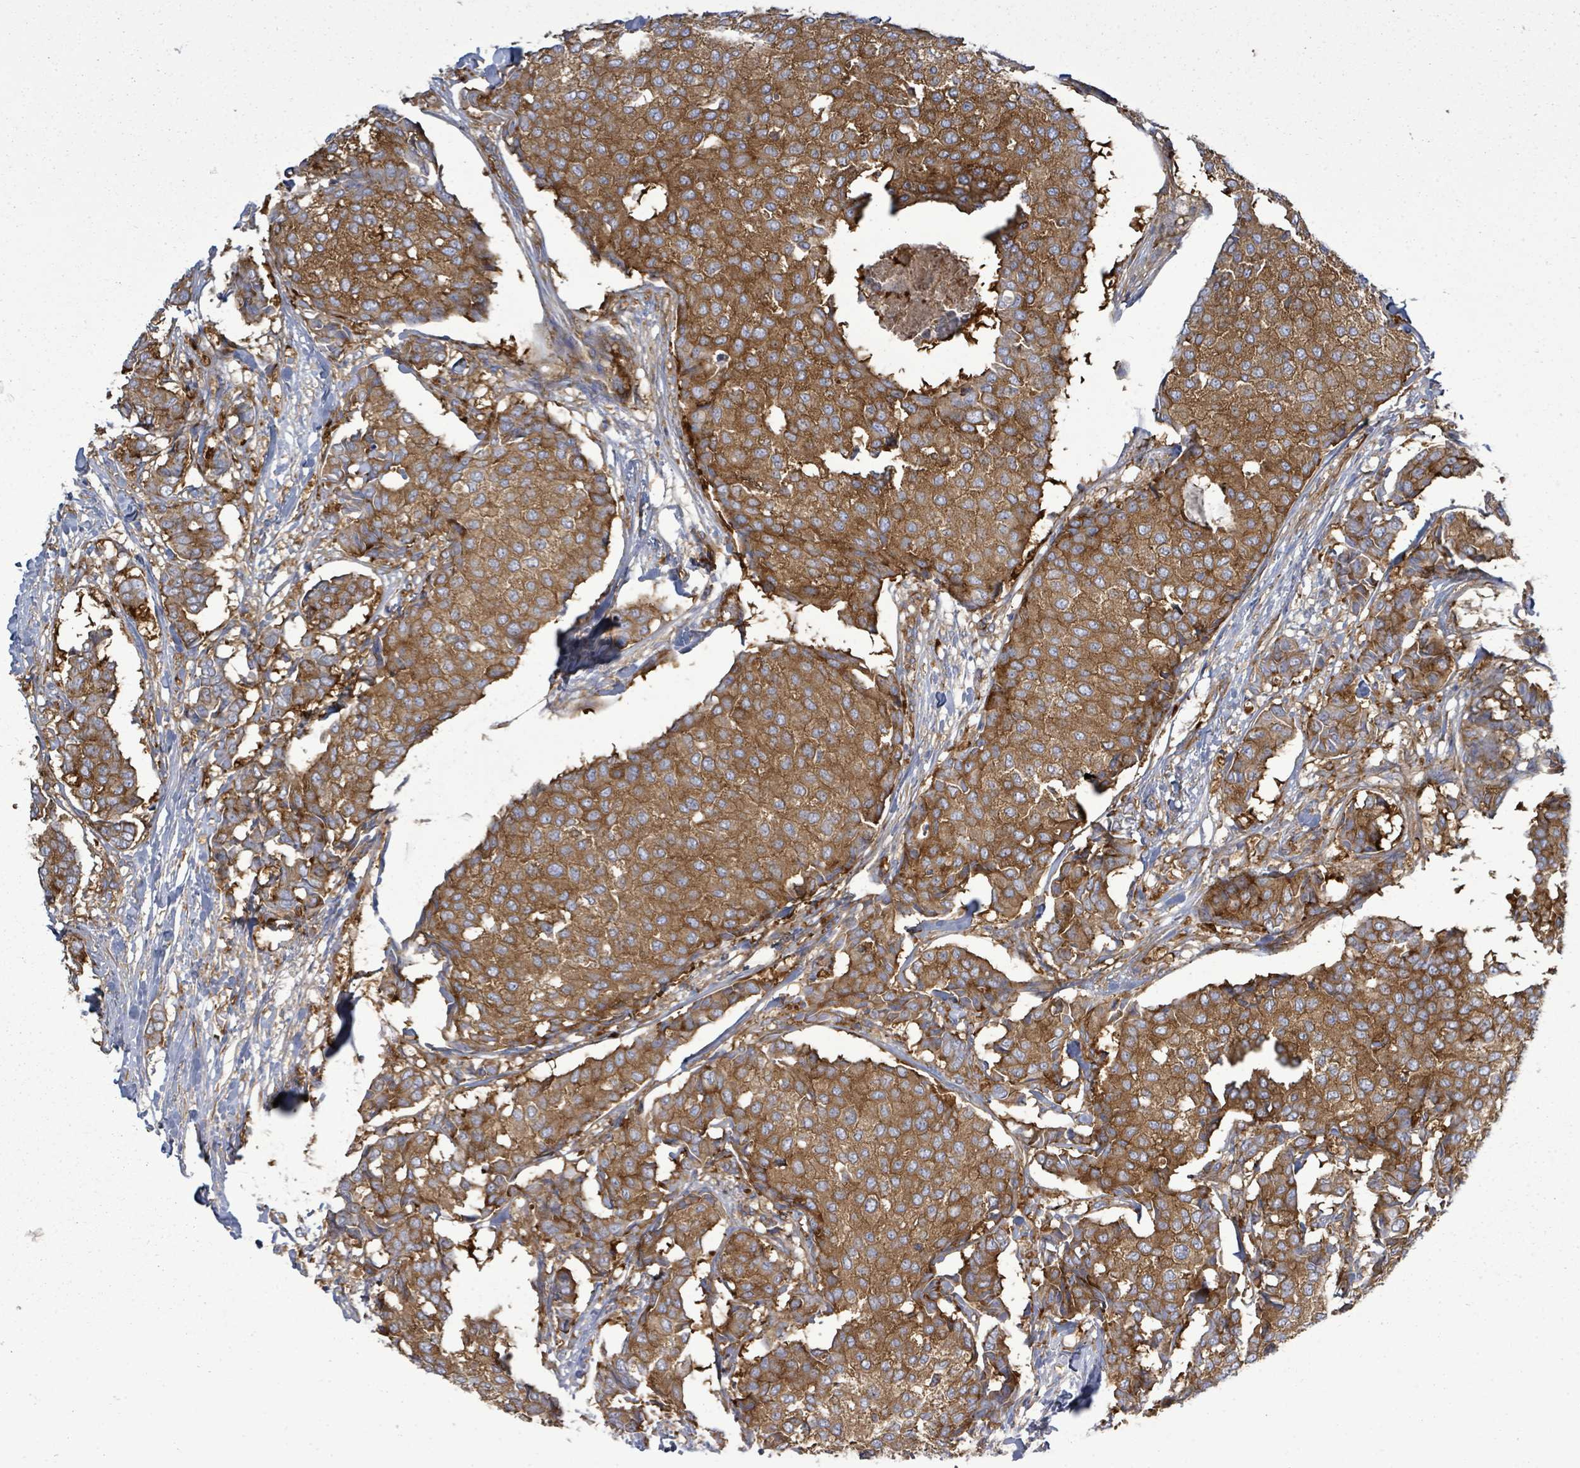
{"staining": {"intensity": "moderate", "quantity": ">75%", "location": "cytoplasmic/membranous"}, "tissue": "breast cancer", "cell_type": "Tumor cells", "image_type": "cancer", "snomed": [{"axis": "morphology", "description": "Duct carcinoma"}, {"axis": "topography", "description": "Breast"}], "caption": "Breast invasive ductal carcinoma stained with DAB immunohistochemistry displays medium levels of moderate cytoplasmic/membranous staining in about >75% of tumor cells. Nuclei are stained in blue.", "gene": "EIF3C", "patient": {"sex": "female", "age": 75}}